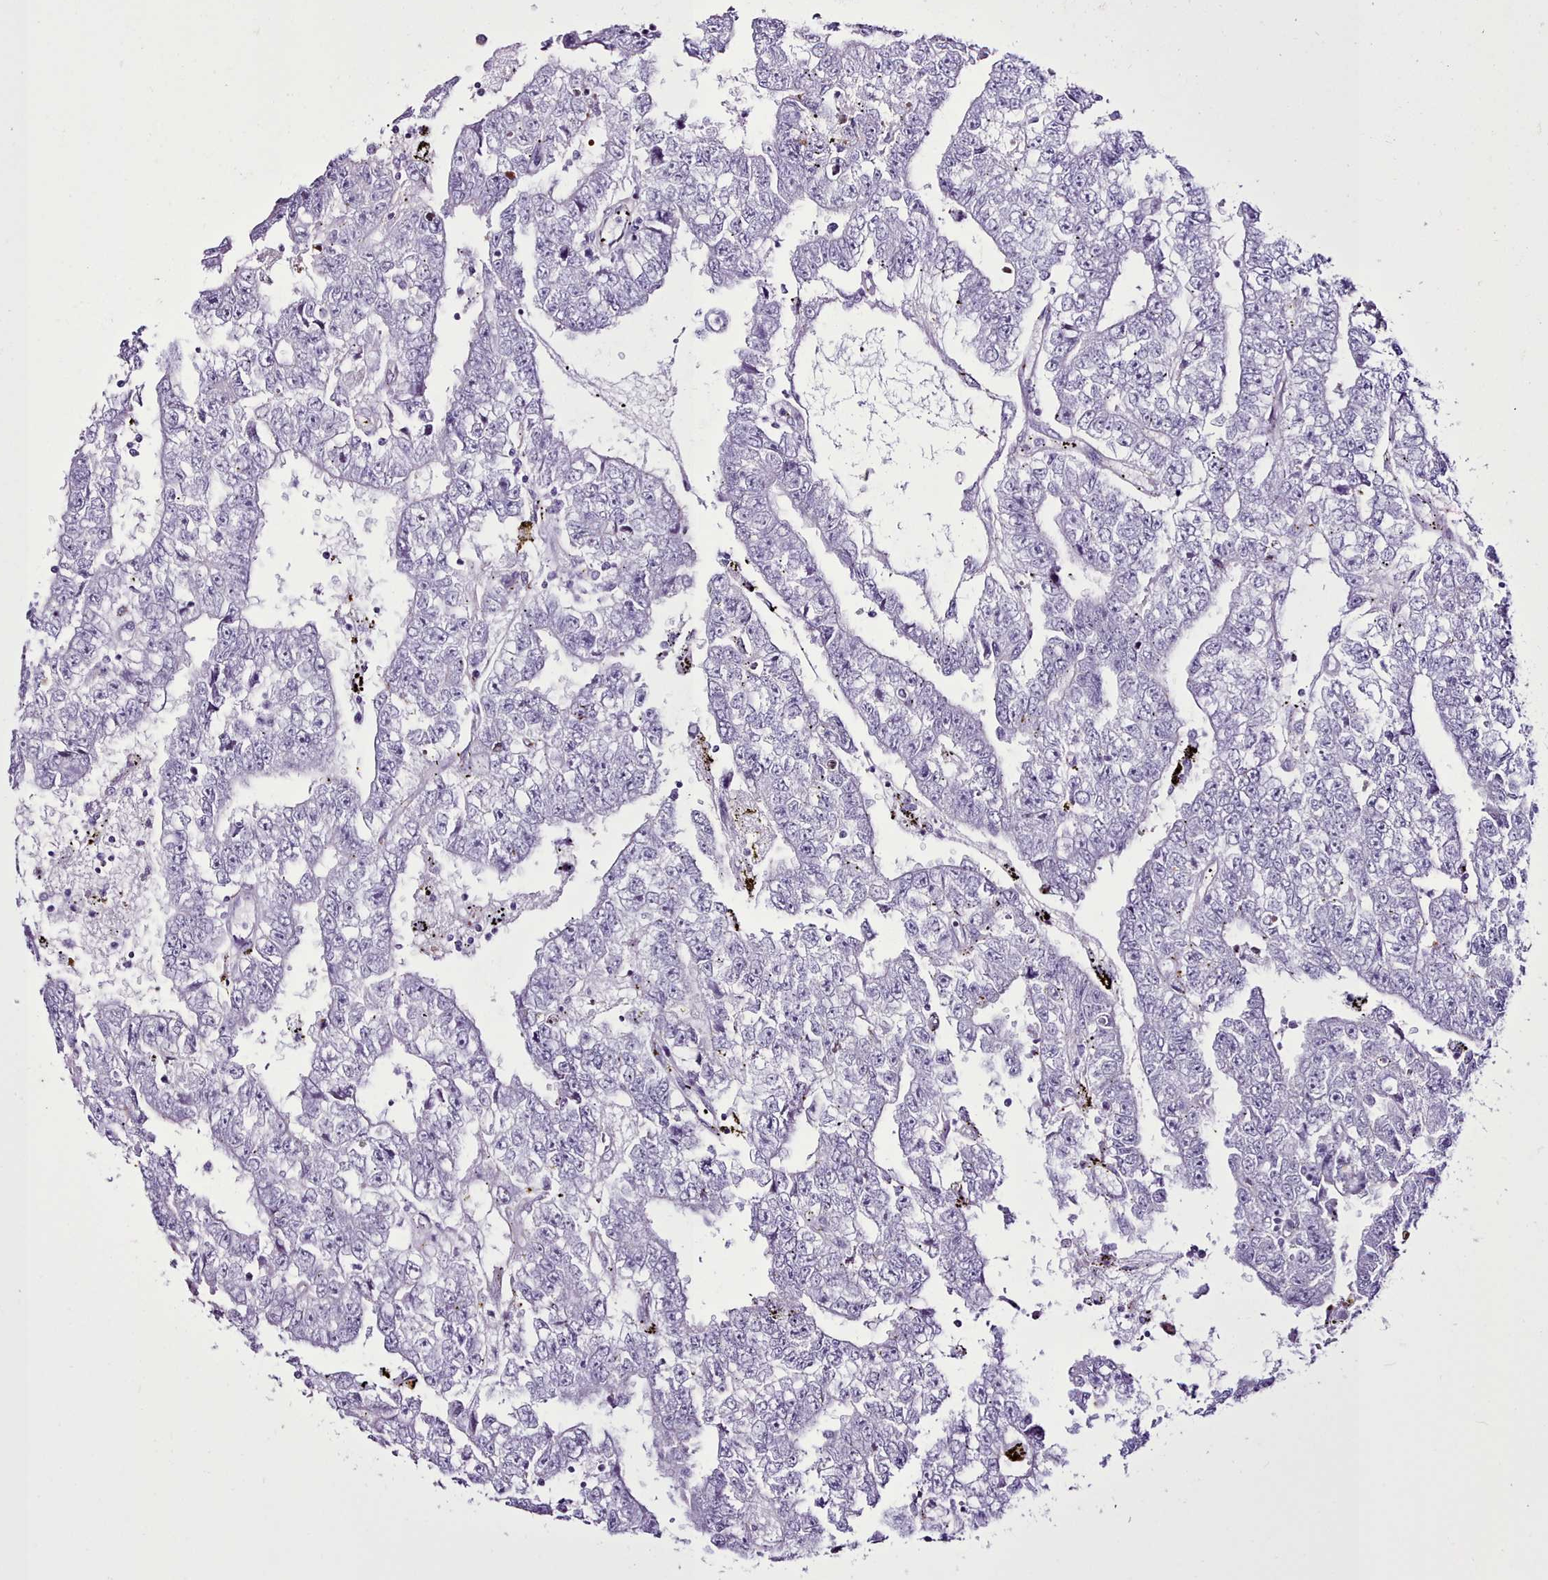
{"staining": {"intensity": "negative", "quantity": "none", "location": "none"}, "tissue": "testis cancer", "cell_type": "Tumor cells", "image_type": "cancer", "snomed": [{"axis": "morphology", "description": "Carcinoma, Embryonal, NOS"}, {"axis": "topography", "description": "Testis"}], "caption": "An immunohistochemistry (IHC) image of testis cancer is shown. There is no staining in tumor cells of testis cancer.", "gene": "SRD5A1", "patient": {"sex": "male", "age": 25}}